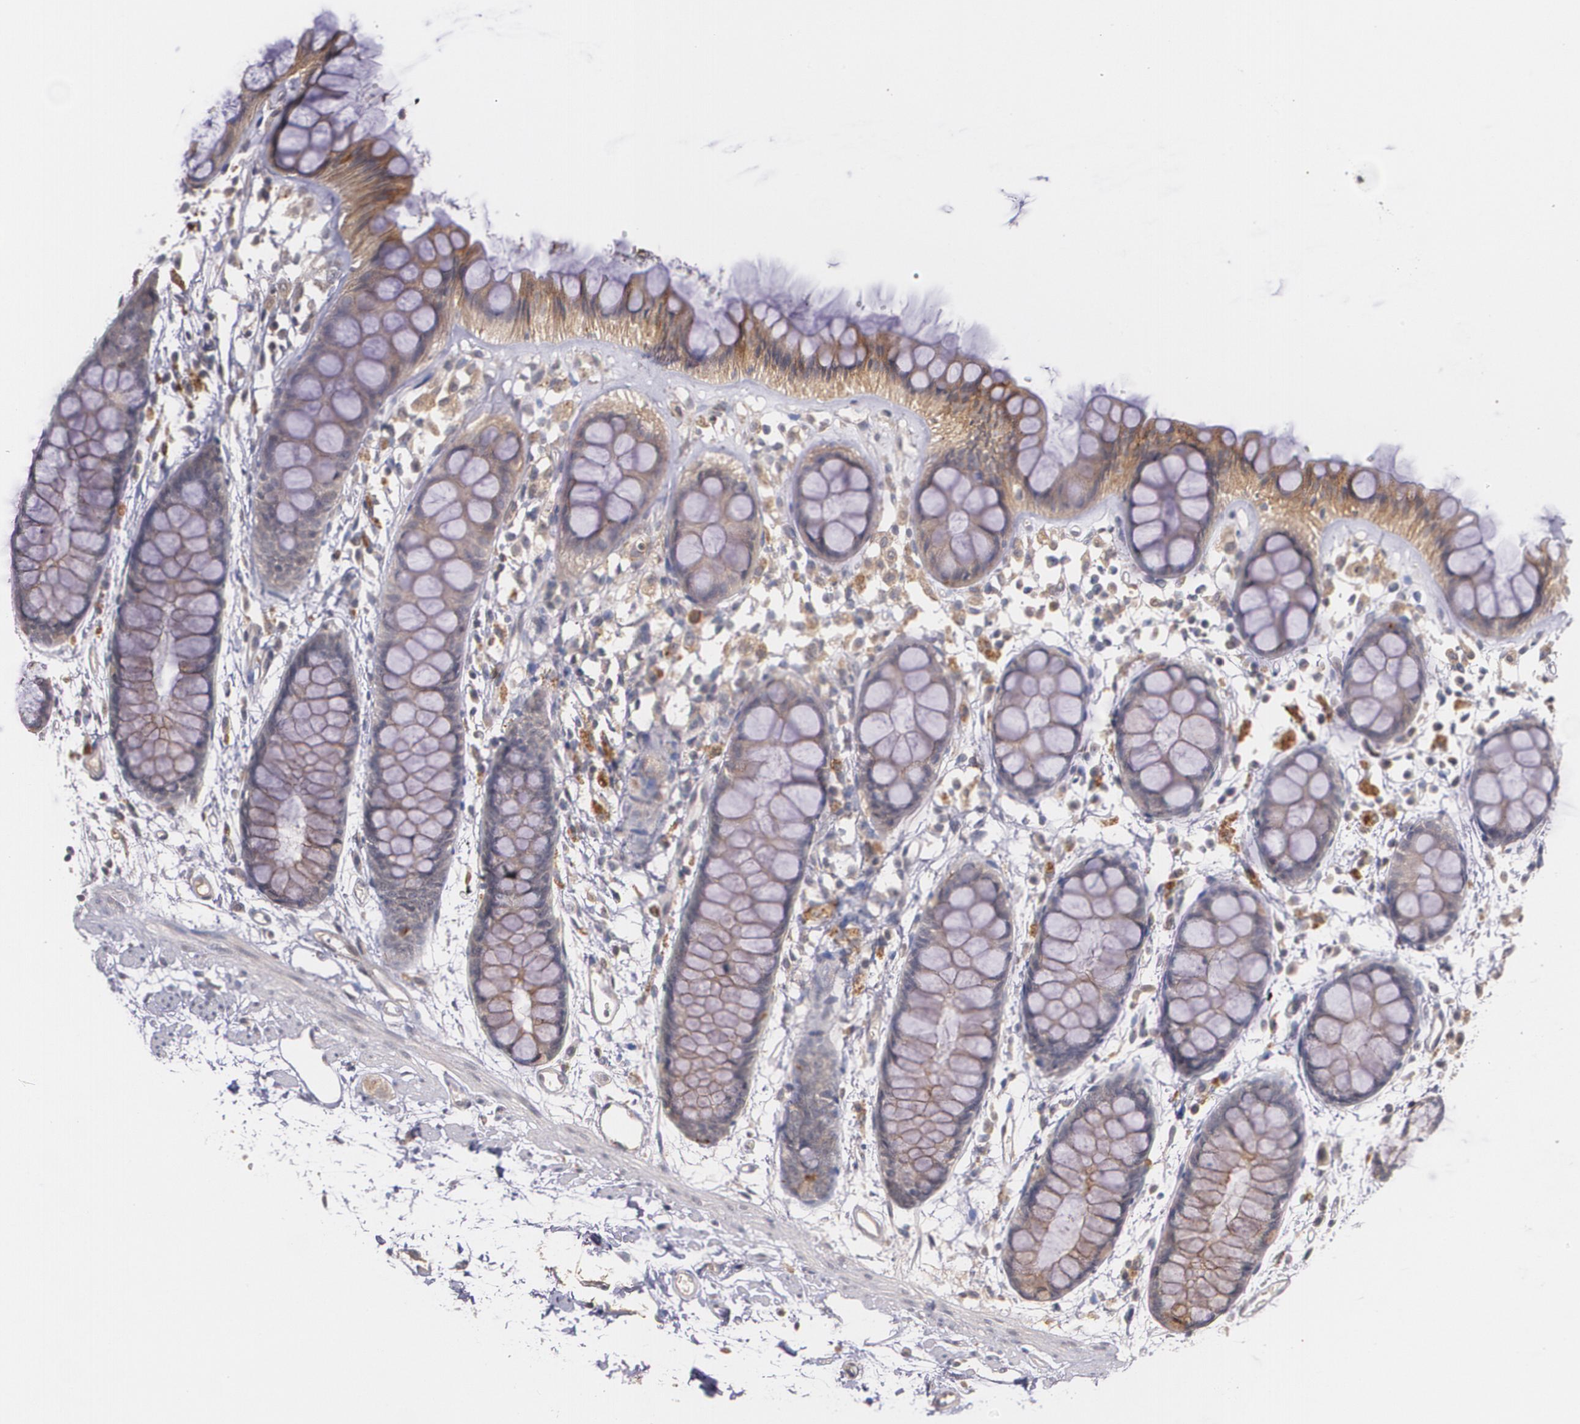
{"staining": {"intensity": "moderate", "quantity": ">75%", "location": "cytoplasmic/membranous"}, "tissue": "rectum", "cell_type": "Glandular cells", "image_type": "normal", "snomed": [{"axis": "morphology", "description": "Normal tissue, NOS"}, {"axis": "topography", "description": "Rectum"}], "caption": "Moderate cytoplasmic/membranous protein expression is seen in about >75% of glandular cells in rectum. (DAB IHC with brightfield microscopy, high magnification).", "gene": "IFNGR2", "patient": {"sex": "female", "age": 66}}